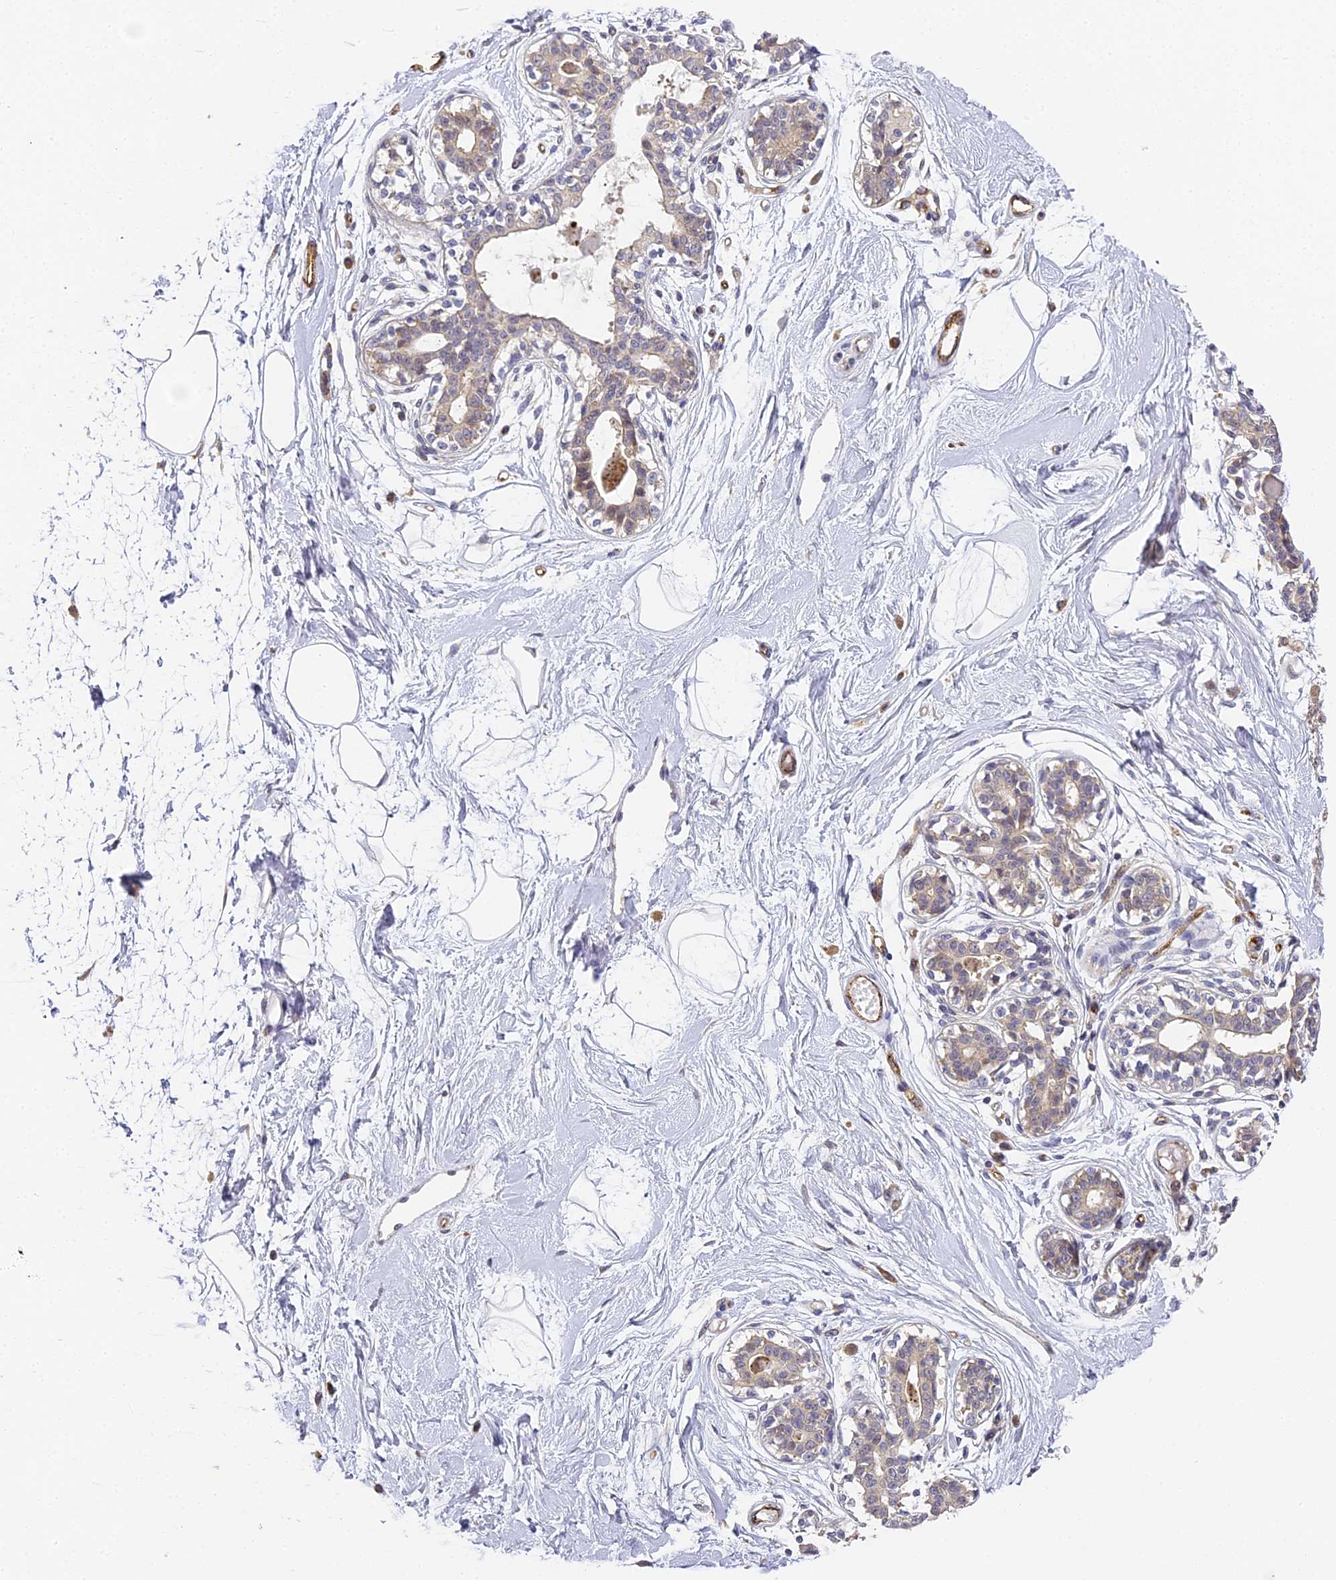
{"staining": {"intensity": "negative", "quantity": "none", "location": "none"}, "tissue": "breast", "cell_type": "Adipocytes", "image_type": "normal", "snomed": [{"axis": "morphology", "description": "Normal tissue, NOS"}, {"axis": "topography", "description": "Breast"}], "caption": "This image is of benign breast stained with immunohistochemistry (IHC) to label a protein in brown with the nuclei are counter-stained blue. There is no staining in adipocytes.", "gene": "DNAAF10", "patient": {"sex": "female", "age": 45}}